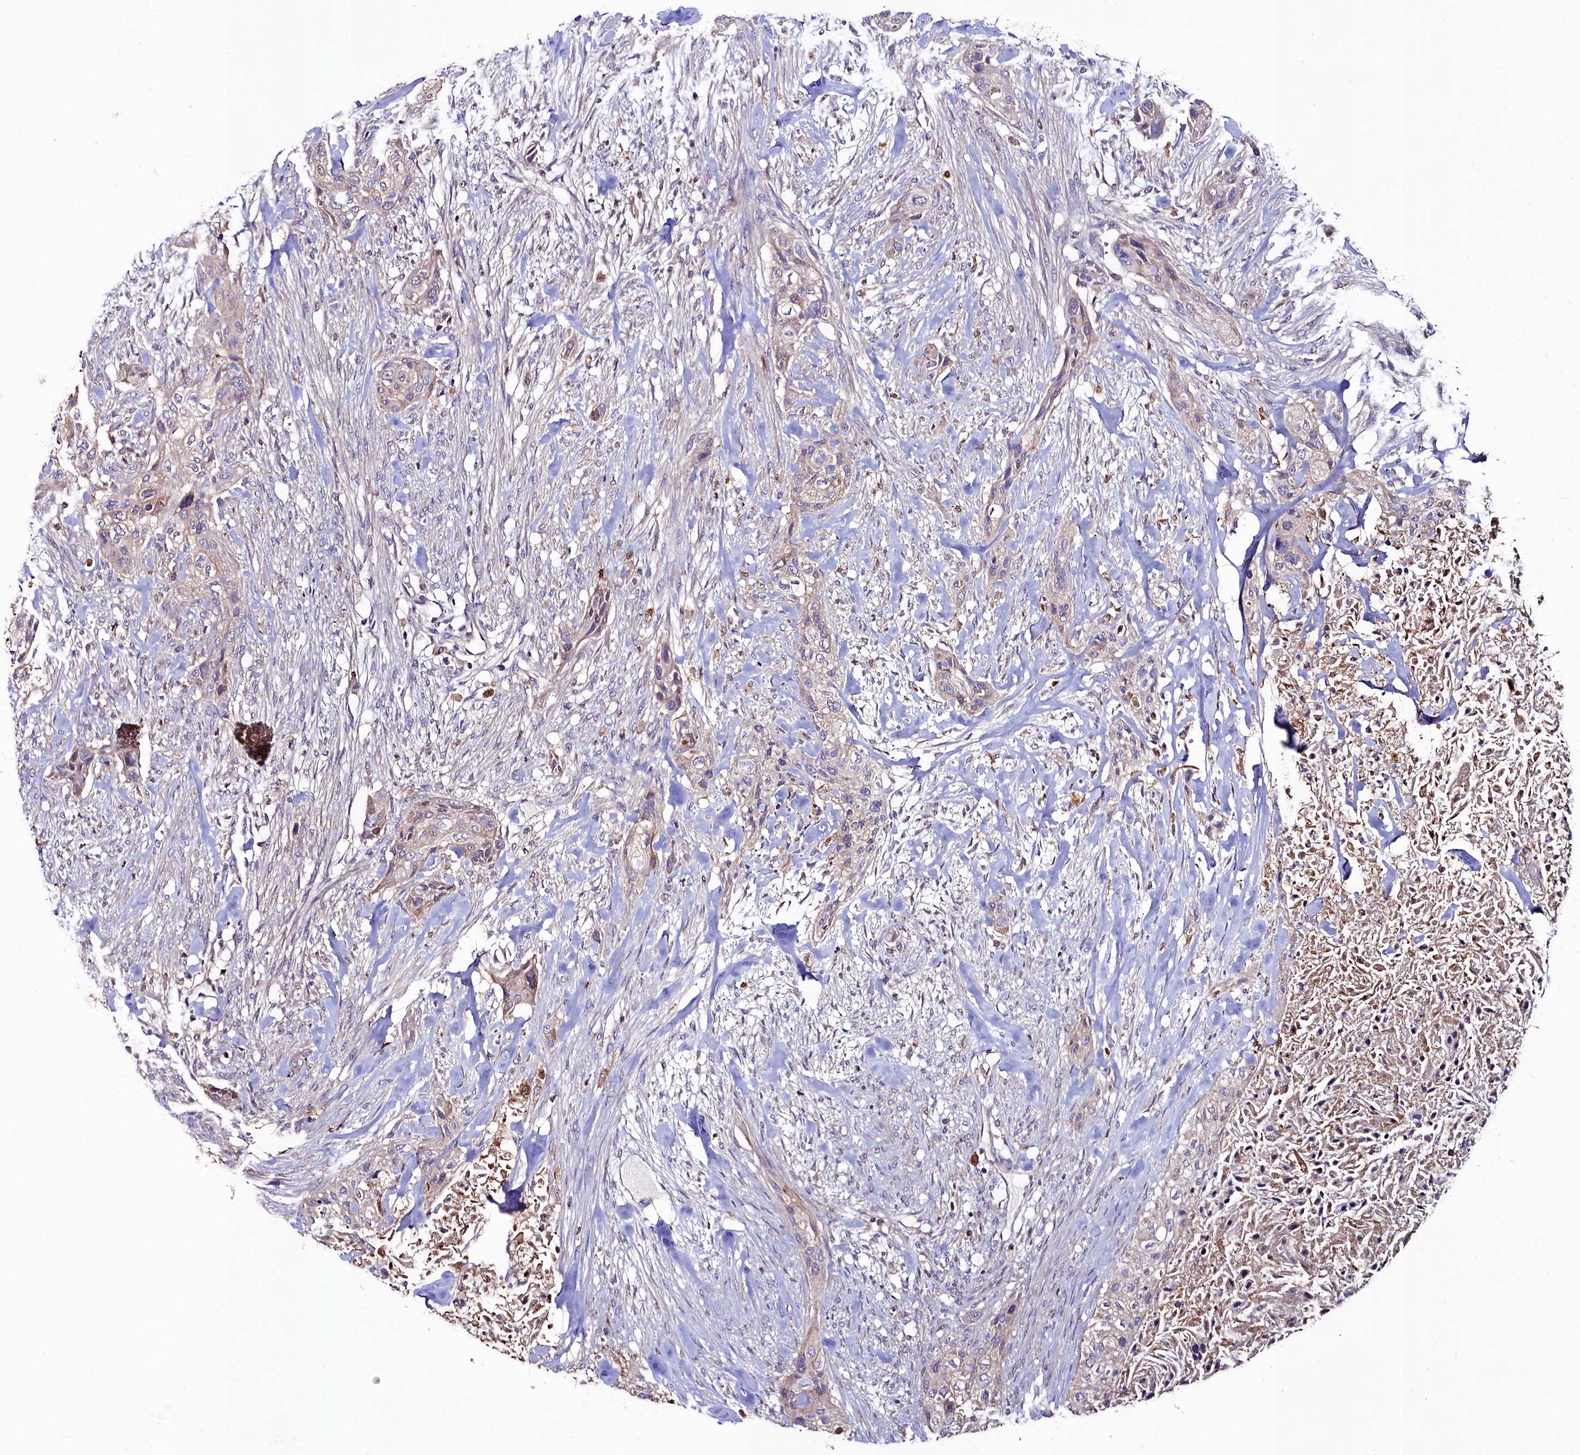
{"staining": {"intensity": "negative", "quantity": "none", "location": "none"}, "tissue": "urothelial cancer", "cell_type": "Tumor cells", "image_type": "cancer", "snomed": [{"axis": "morphology", "description": "Urothelial carcinoma, High grade"}, {"axis": "topography", "description": "Urinary bladder"}], "caption": "This image is of high-grade urothelial carcinoma stained with immunohistochemistry (IHC) to label a protein in brown with the nuclei are counter-stained blue. There is no staining in tumor cells.", "gene": "AMBRA1", "patient": {"sex": "male", "age": 35}}